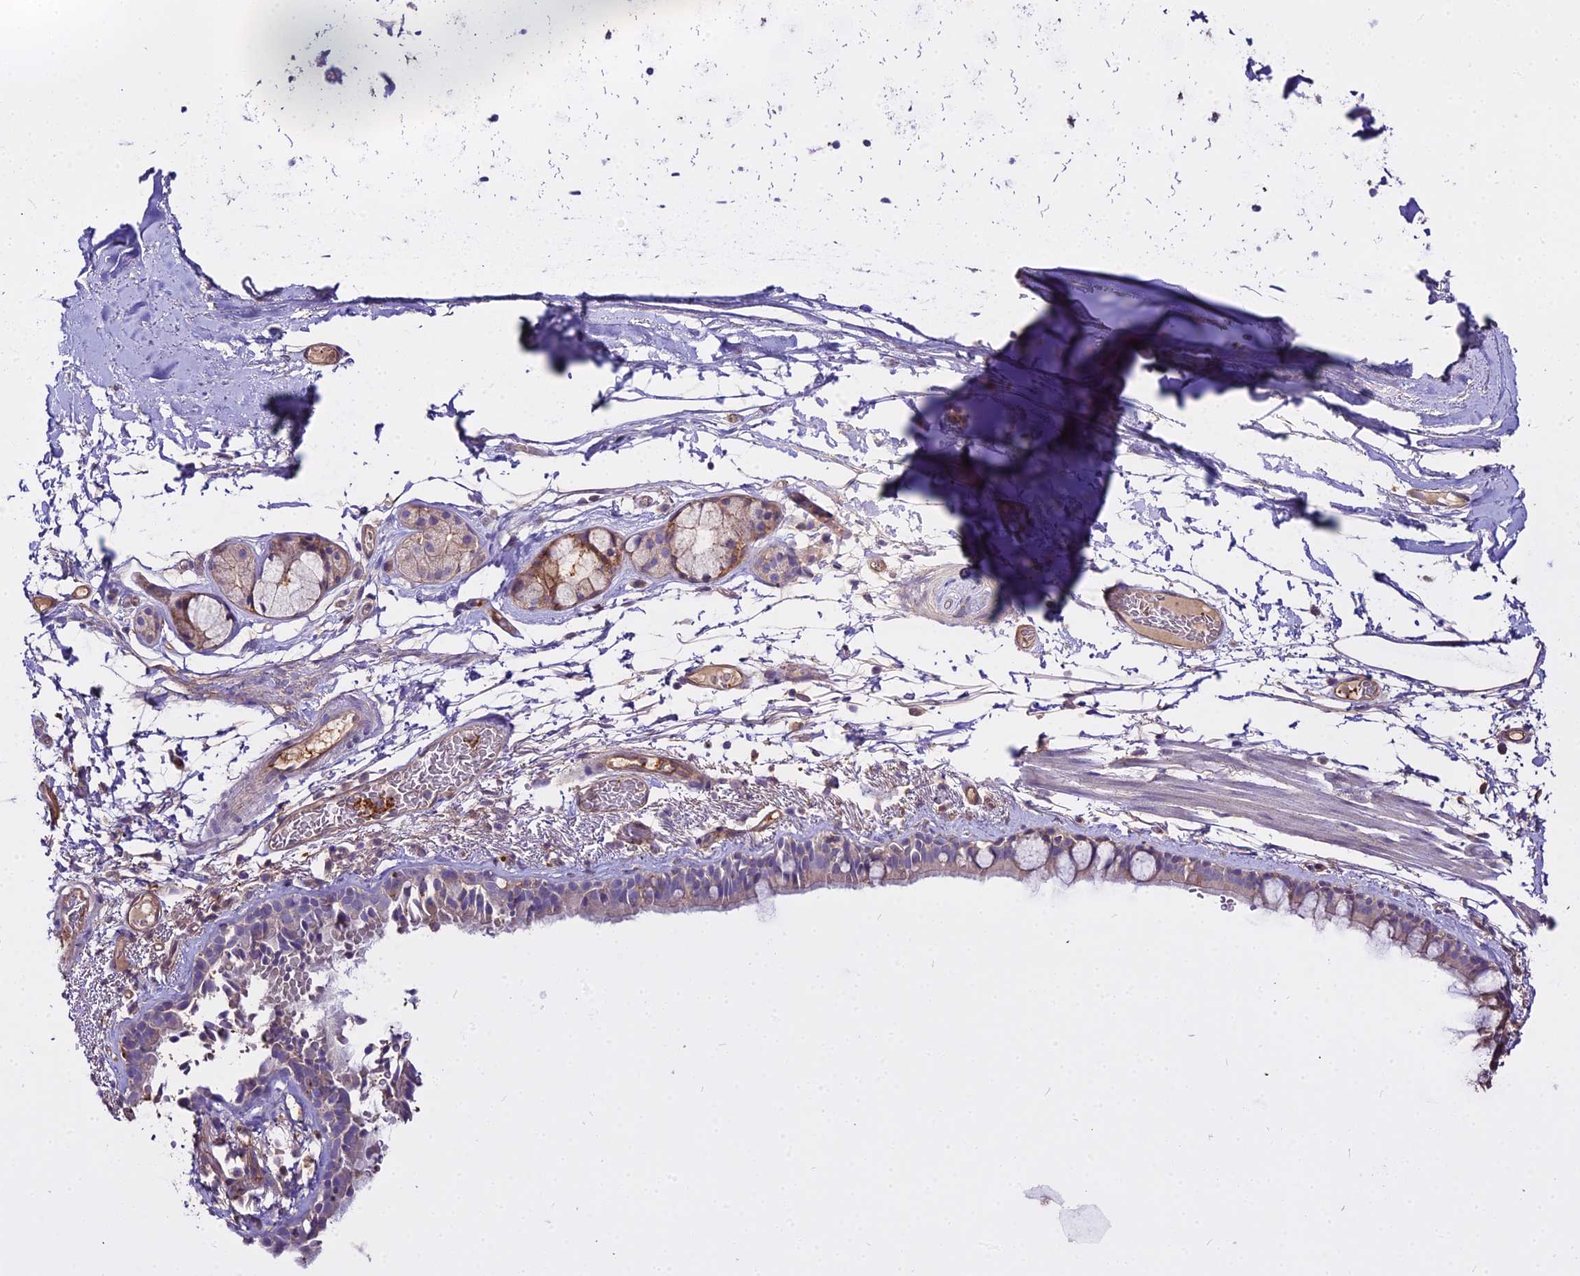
{"staining": {"intensity": "weak", "quantity": "<25%", "location": "cytoplasmic/membranous"}, "tissue": "bronchus", "cell_type": "Respiratory epithelial cells", "image_type": "normal", "snomed": [{"axis": "morphology", "description": "Normal tissue, NOS"}, {"axis": "topography", "description": "Cartilage tissue"}], "caption": "Protein analysis of normal bronchus demonstrates no significant staining in respiratory epithelial cells. The staining was performed using DAB to visualize the protein expression in brown, while the nuclei were stained in blue with hematoxylin (Magnification: 20x).", "gene": "GLYAT", "patient": {"sex": "male", "age": 63}}